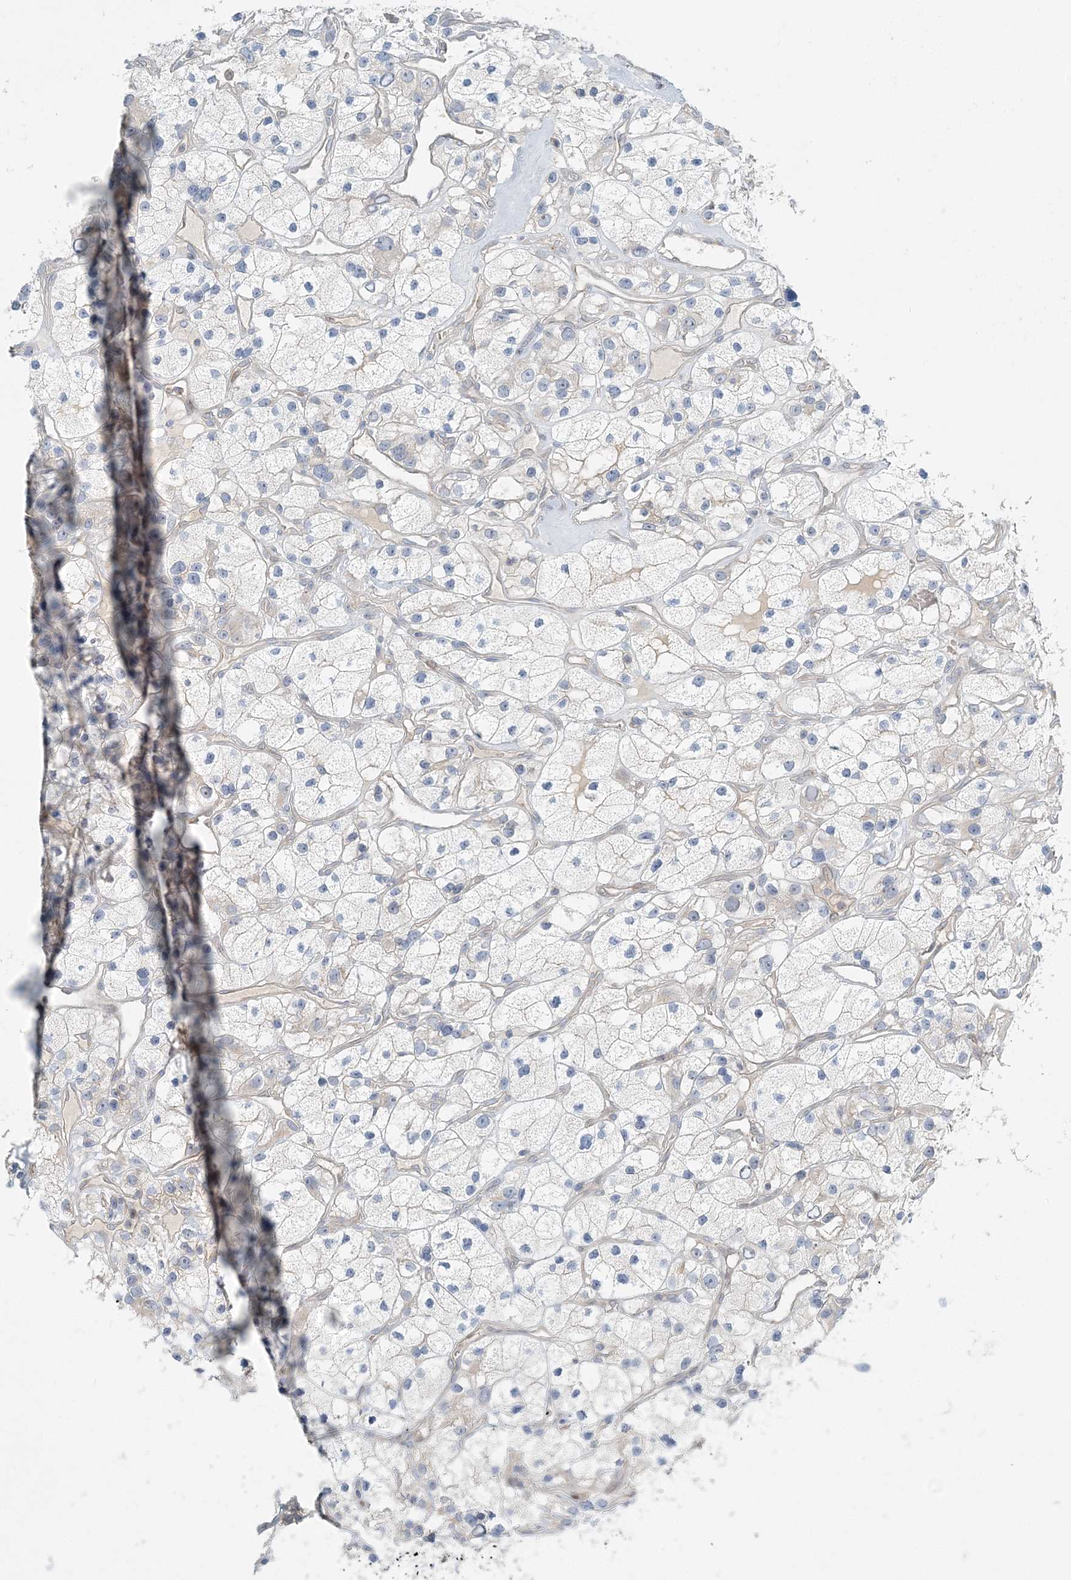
{"staining": {"intensity": "negative", "quantity": "none", "location": "none"}, "tissue": "renal cancer", "cell_type": "Tumor cells", "image_type": "cancer", "snomed": [{"axis": "morphology", "description": "Adenocarcinoma, NOS"}, {"axis": "topography", "description": "Kidney"}], "caption": "Tumor cells are negative for brown protein staining in adenocarcinoma (renal).", "gene": "NAA11", "patient": {"sex": "female", "age": 57}}